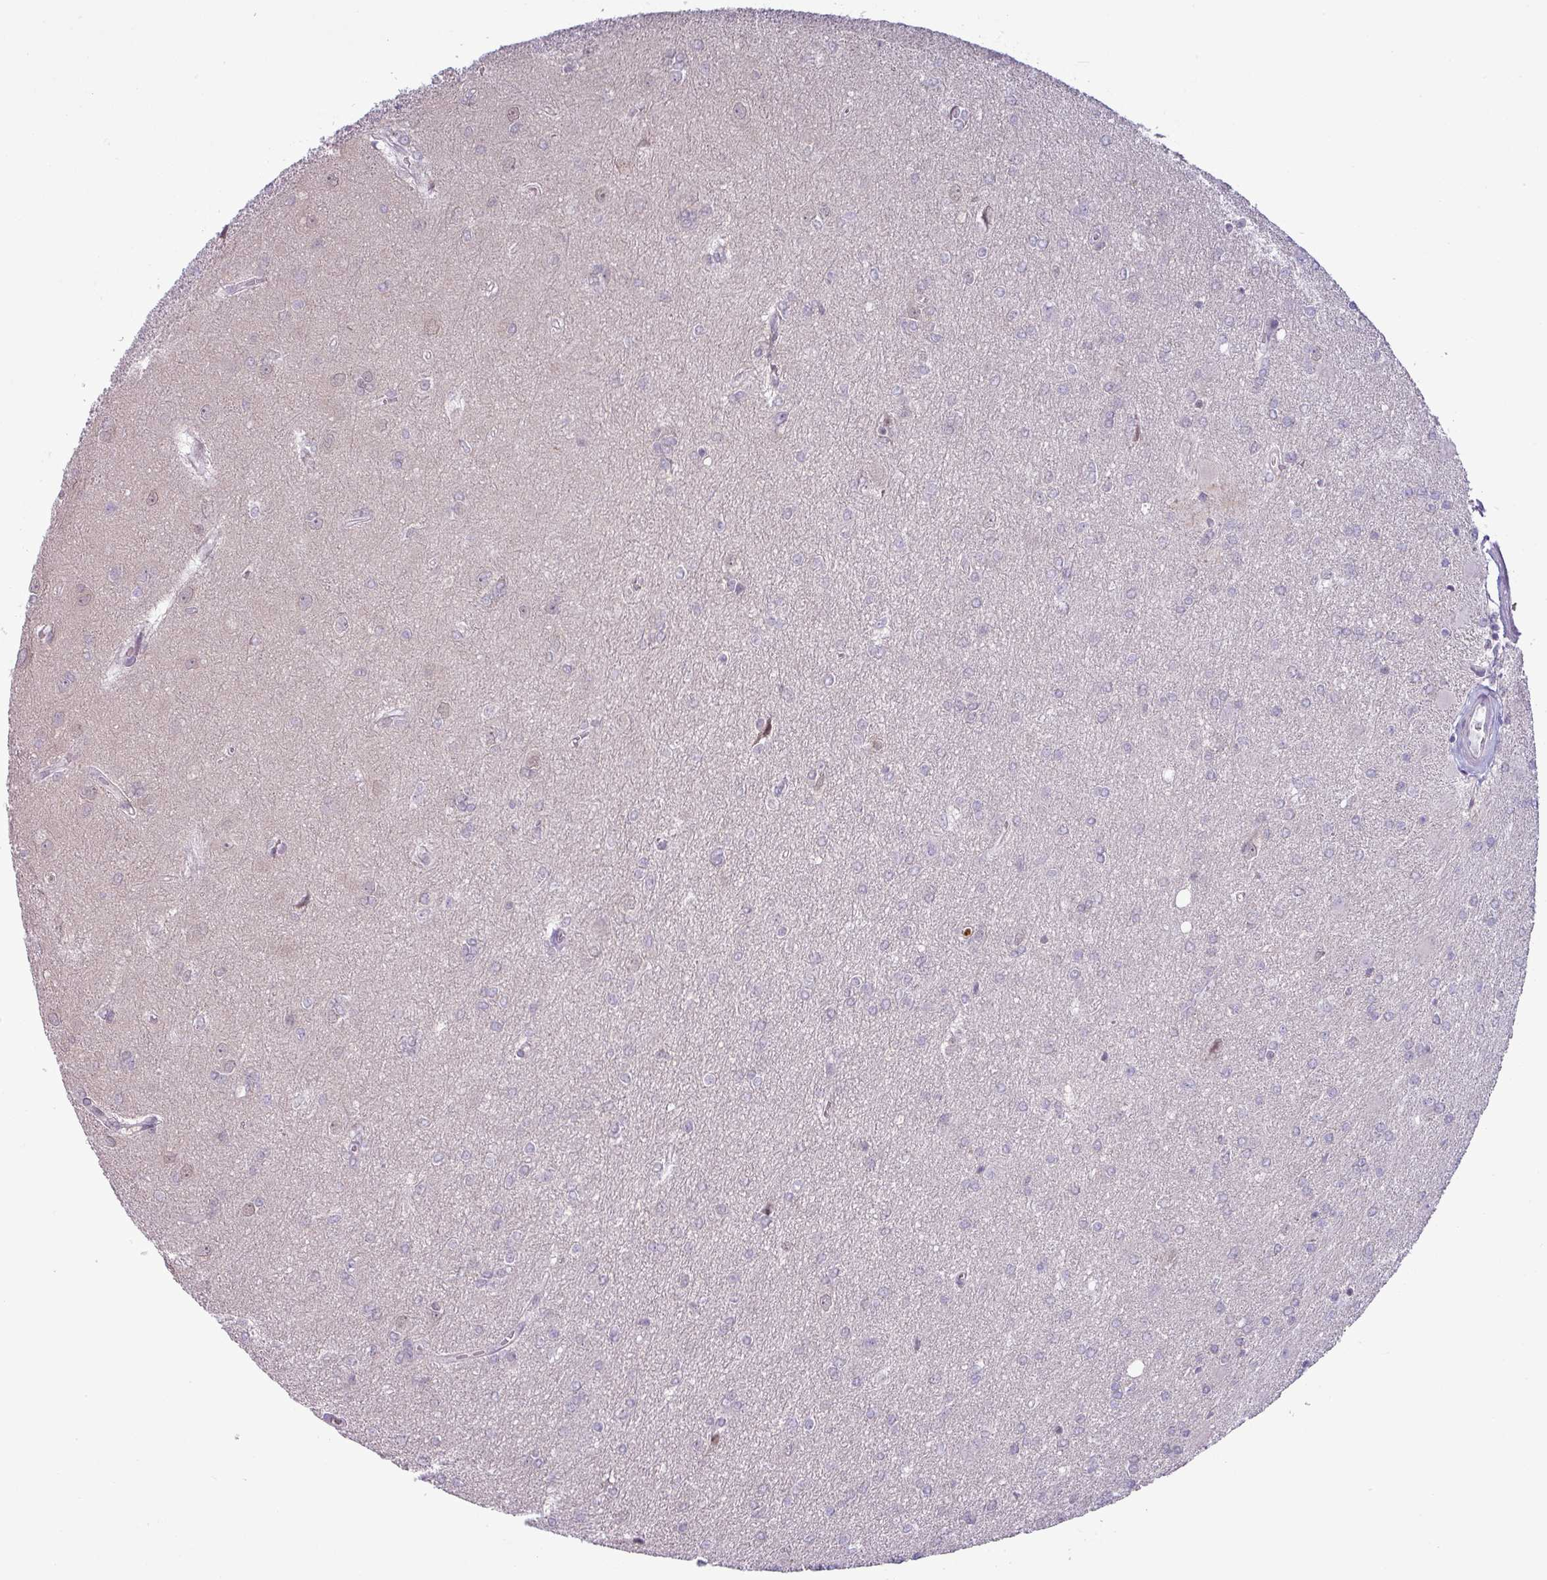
{"staining": {"intensity": "weak", "quantity": "<25%", "location": "nuclear"}, "tissue": "glioma", "cell_type": "Tumor cells", "image_type": "cancer", "snomed": [{"axis": "morphology", "description": "Glioma, malignant, High grade"}, {"axis": "topography", "description": "Brain"}], "caption": "The histopathology image reveals no staining of tumor cells in malignant high-grade glioma.", "gene": "CCDC144A", "patient": {"sex": "male", "age": 67}}